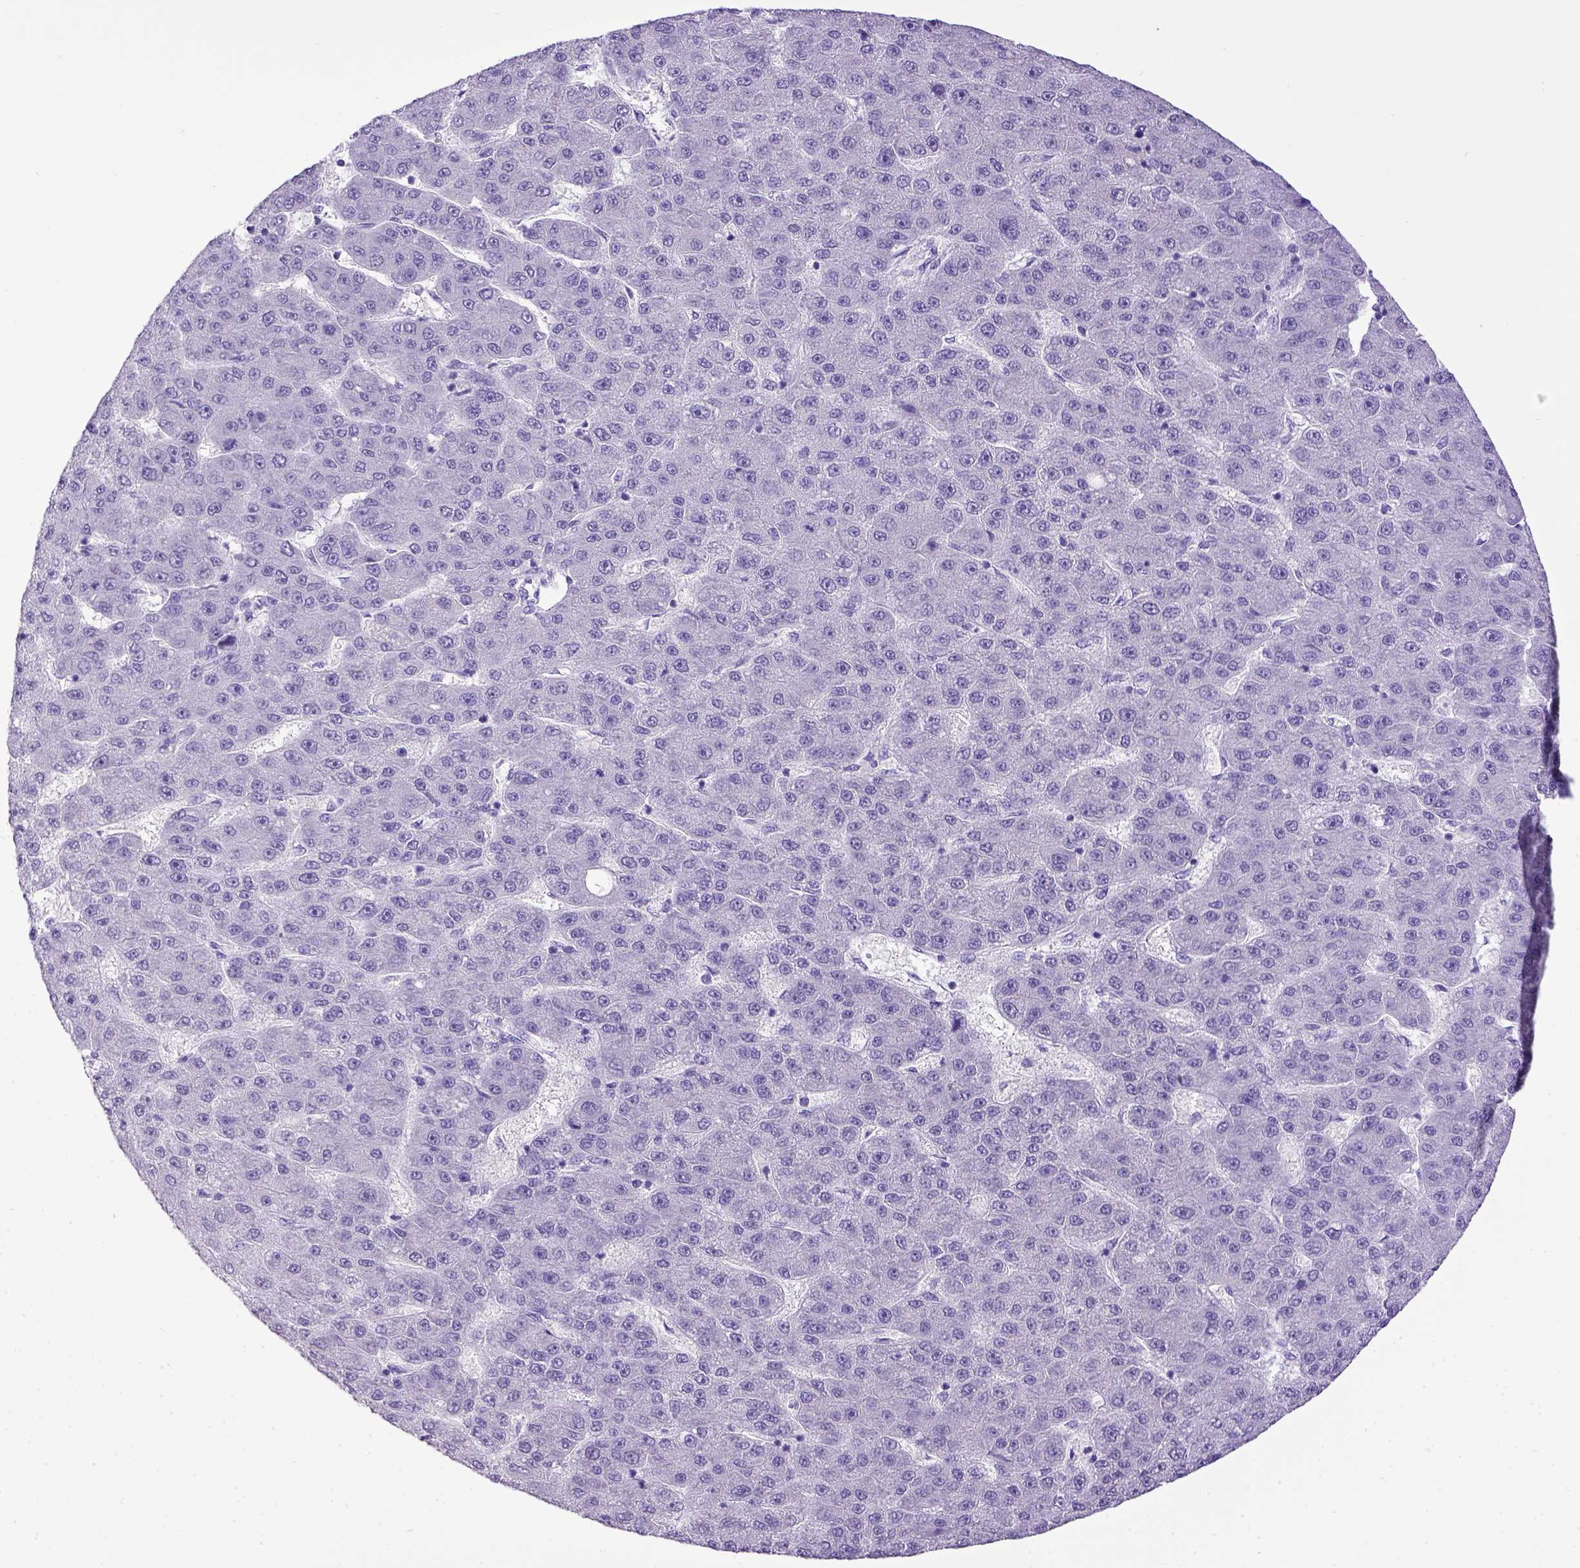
{"staining": {"intensity": "negative", "quantity": "none", "location": "none"}, "tissue": "liver cancer", "cell_type": "Tumor cells", "image_type": "cancer", "snomed": [{"axis": "morphology", "description": "Carcinoma, Hepatocellular, NOS"}, {"axis": "topography", "description": "Liver"}], "caption": "Histopathology image shows no significant protein expression in tumor cells of liver cancer (hepatocellular carcinoma).", "gene": "ESR1", "patient": {"sex": "male", "age": 67}}